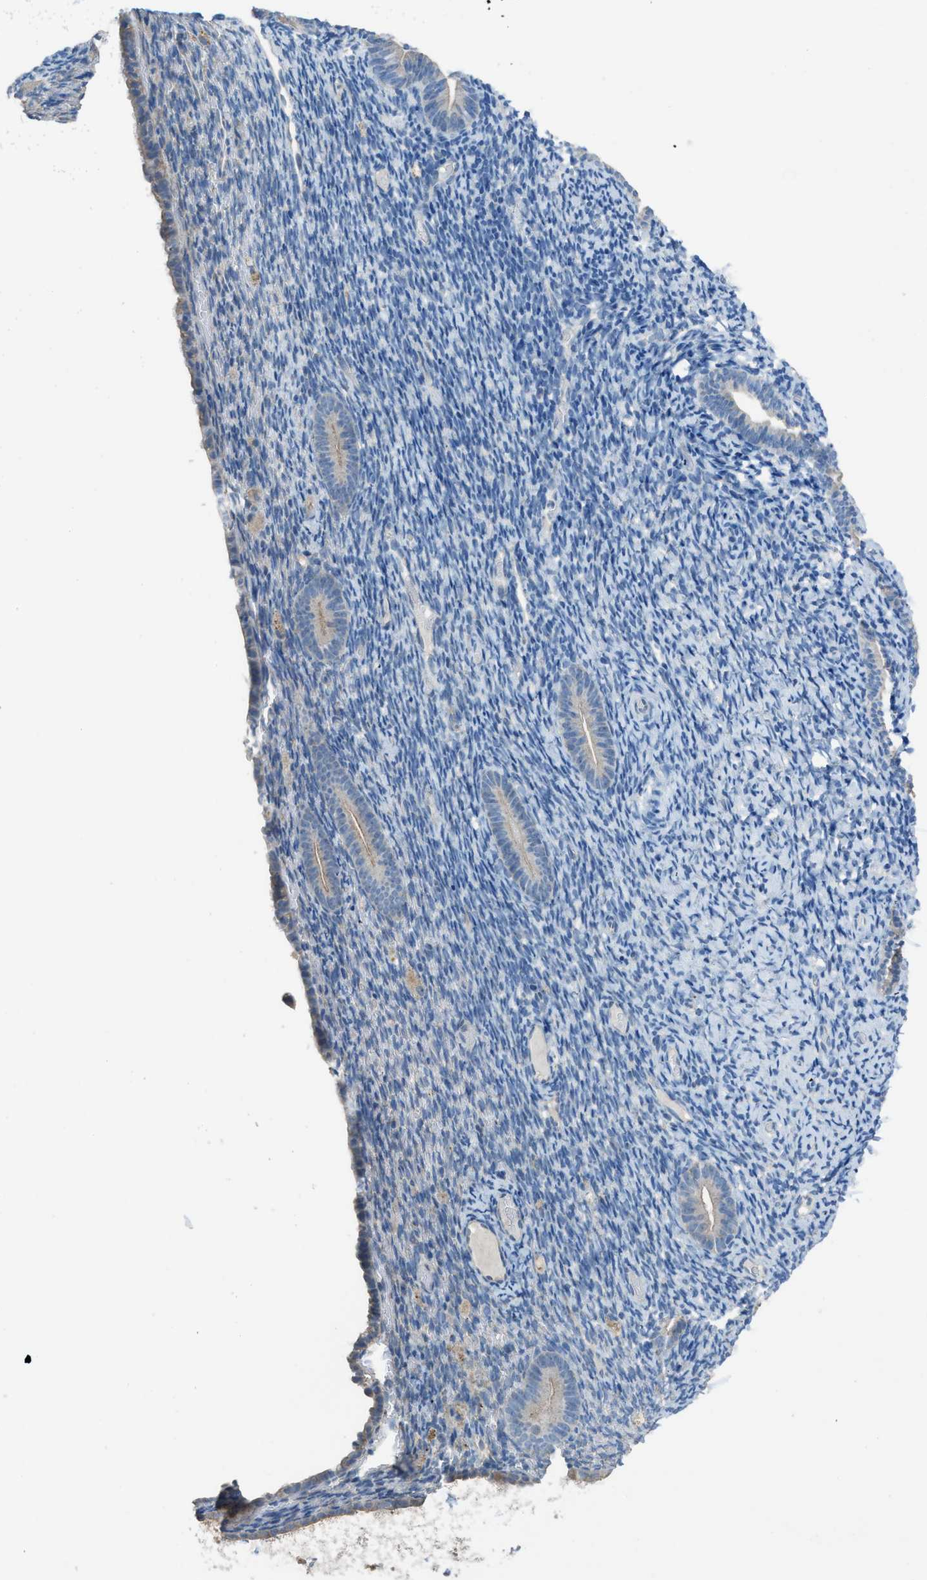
{"staining": {"intensity": "negative", "quantity": "none", "location": "none"}, "tissue": "endometrium", "cell_type": "Cells in endometrial stroma", "image_type": "normal", "snomed": [{"axis": "morphology", "description": "Normal tissue, NOS"}, {"axis": "topography", "description": "Endometrium"}], "caption": "IHC histopathology image of normal human endometrium stained for a protein (brown), which demonstrates no positivity in cells in endometrial stroma. (Brightfield microscopy of DAB (3,3'-diaminobenzidine) immunohistochemistry (IHC) at high magnification).", "gene": "TIMD4", "patient": {"sex": "female", "age": 51}}